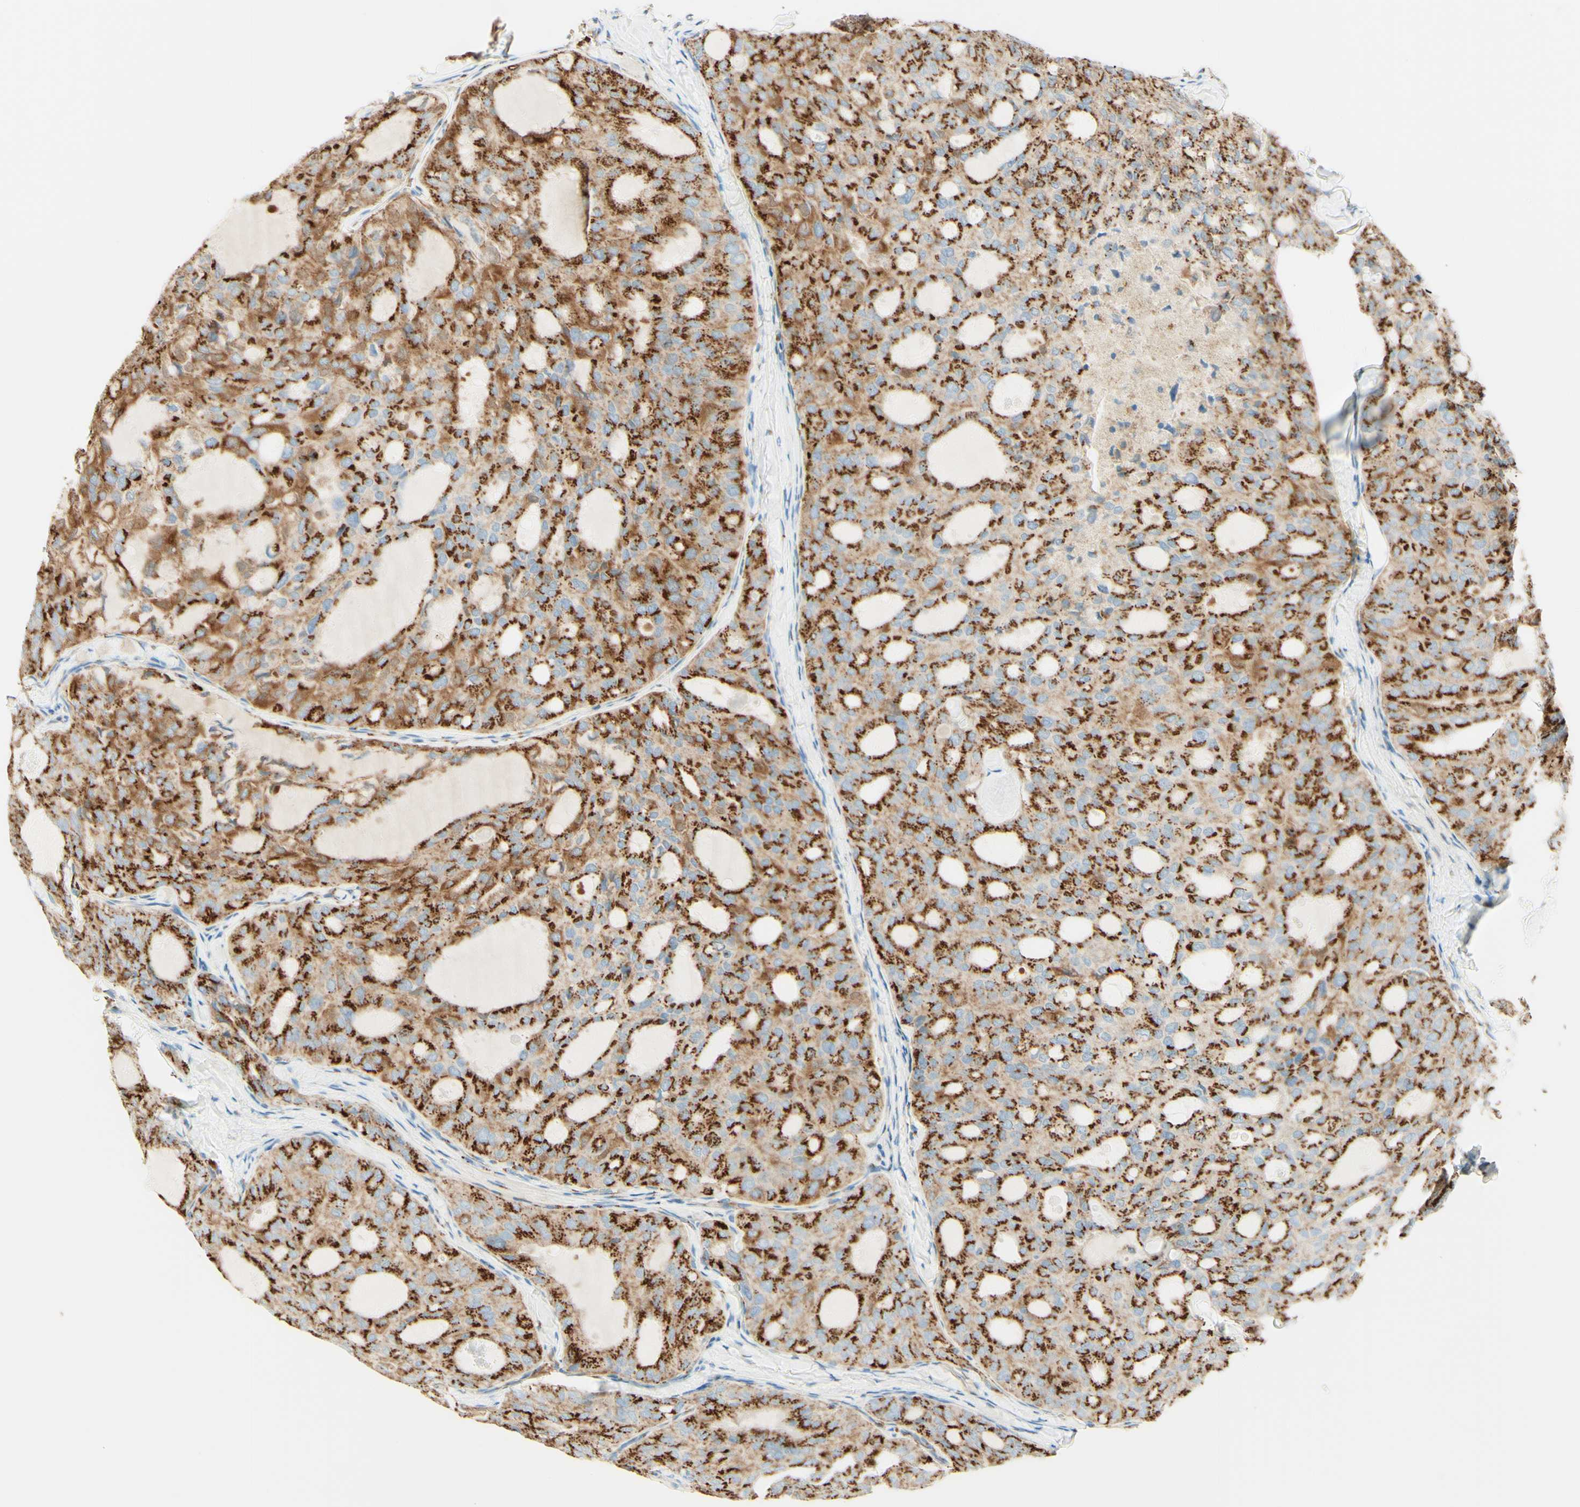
{"staining": {"intensity": "strong", "quantity": ">75%", "location": "cytoplasmic/membranous"}, "tissue": "thyroid cancer", "cell_type": "Tumor cells", "image_type": "cancer", "snomed": [{"axis": "morphology", "description": "Follicular adenoma carcinoma, NOS"}, {"axis": "topography", "description": "Thyroid gland"}], "caption": "Thyroid follicular adenoma carcinoma tissue reveals strong cytoplasmic/membranous expression in approximately >75% of tumor cells, visualized by immunohistochemistry. (IHC, brightfield microscopy, high magnification).", "gene": "GOLGB1", "patient": {"sex": "male", "age": 75}}